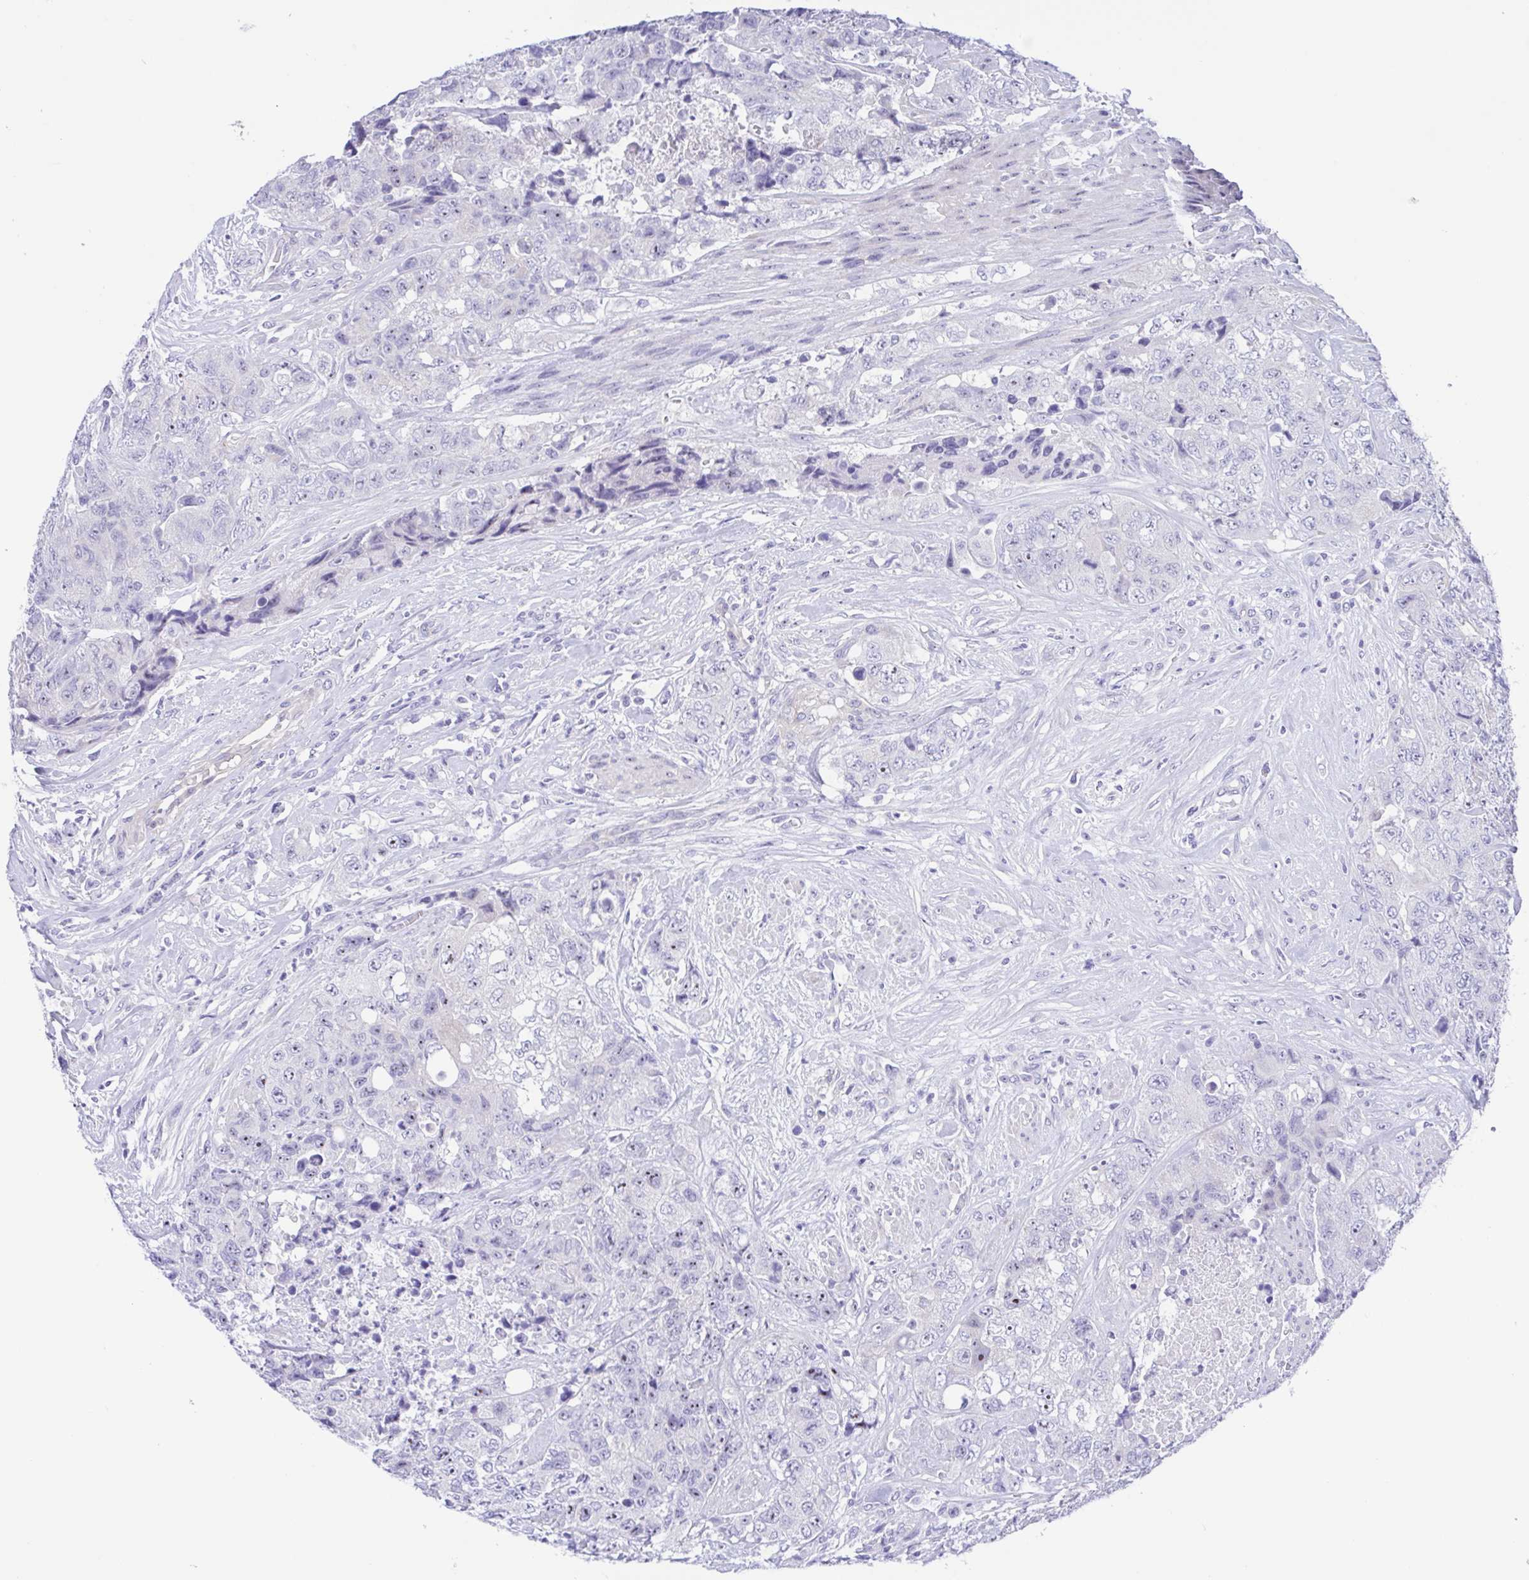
{"staining": {"intensity": "weak", "quantity": "<25%", "location": "nuclear"}, "tissue": "urothelial cancer", "cell_type": "Tumor cells", "image_type": "cancer", "snomed": [{"axis": "morphology", "description": "Urothelial carcinoma, High grade"}, {"axis": "topography", "description": "Urinary bladder"}], "caption": "Urothelial cancer was stained to show a protein in brown. There is no significant positivity in tumor cells. (DAB IHC with hematoxylin counter stain).", "gene": "MUCL3", "patient": {"sex": "female", "age": 78}}